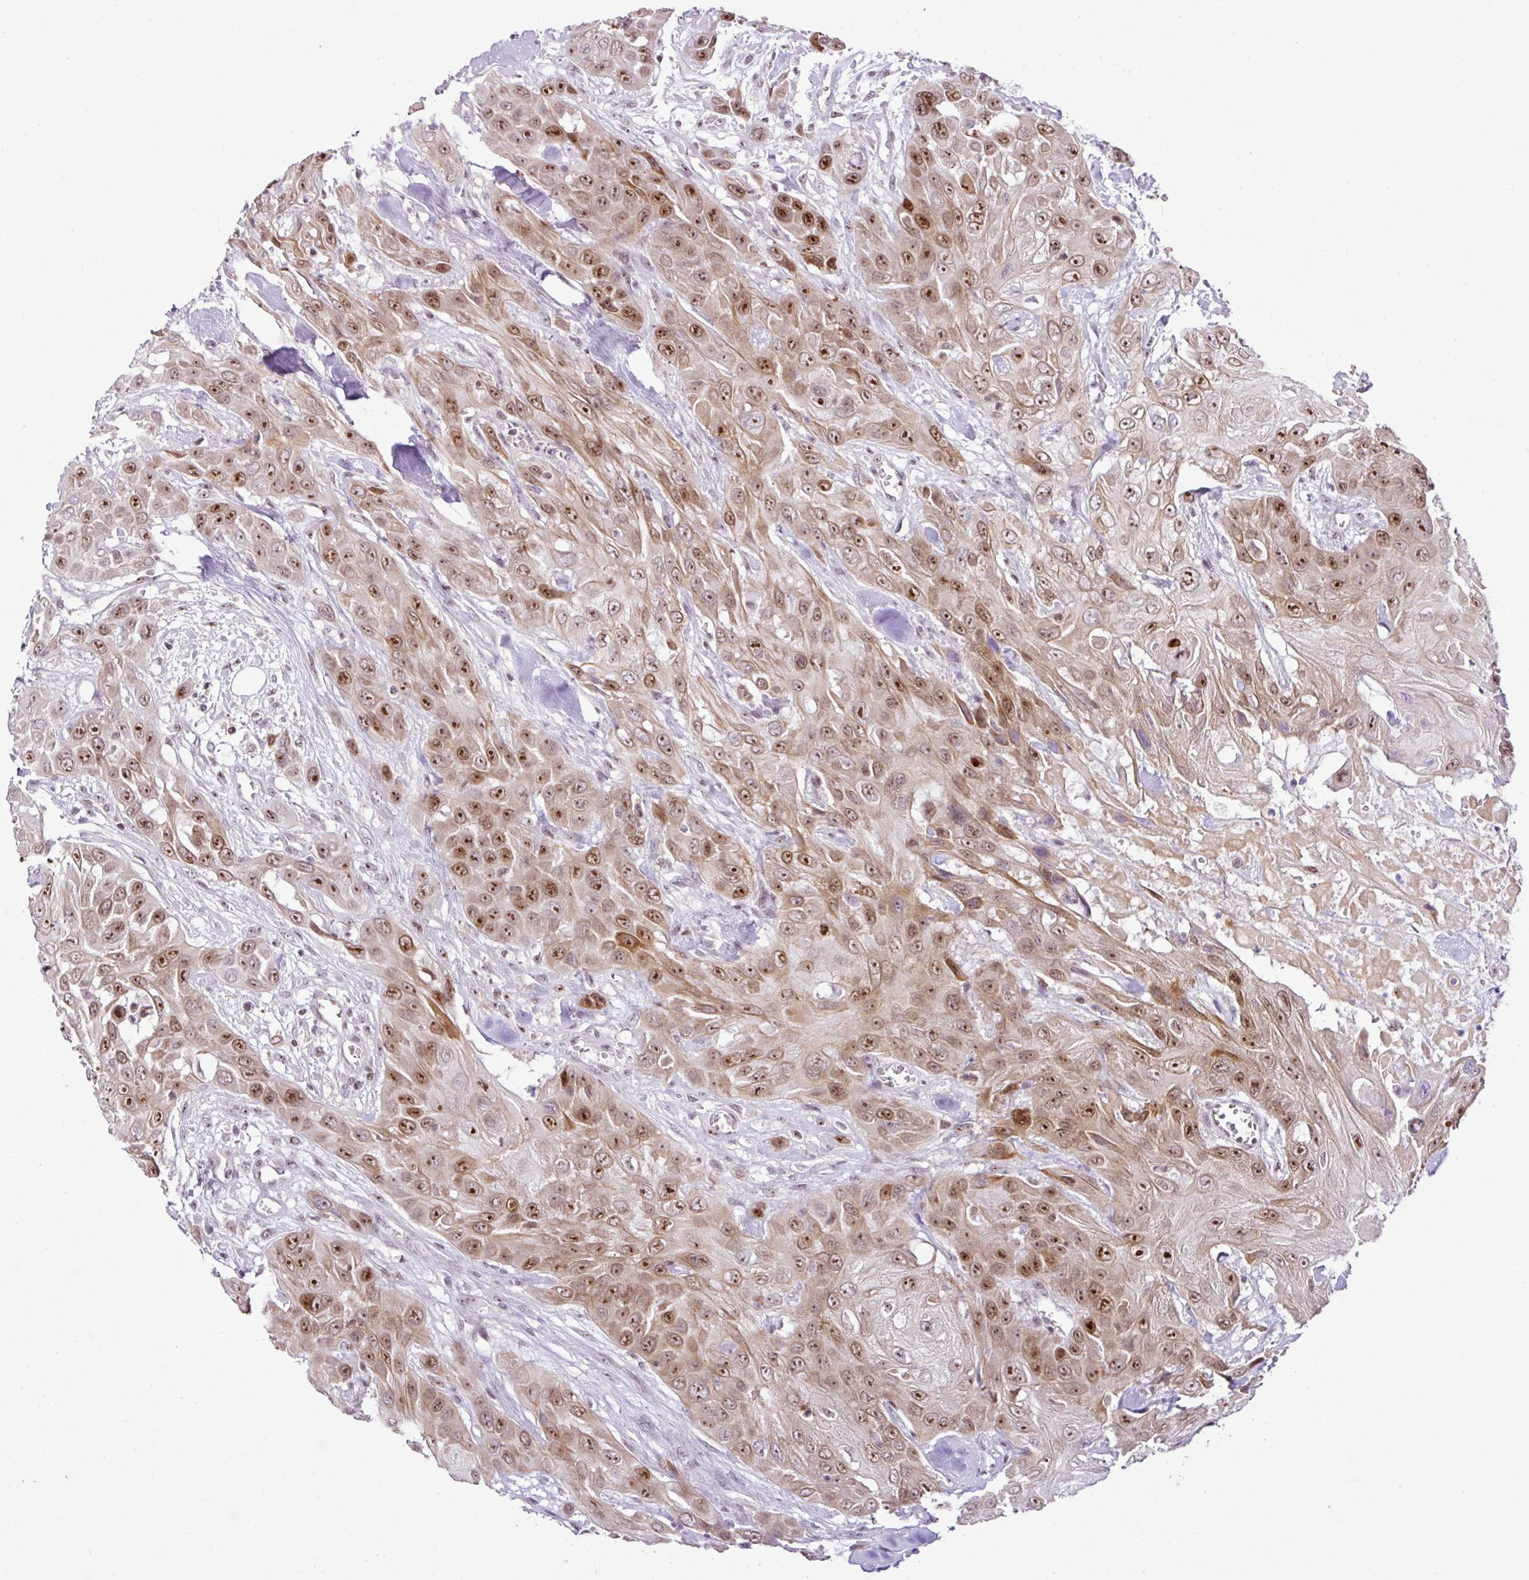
{"staining": {"intensity": "strong", "quantity": ">75%", "location": "cytoplasmic/membranous,nuclear"}, "tissue": "head and neck cancer", "cell_type": "Tumor cells", "image_type": "cancer", "snomed": [{"axis": "morphology", "description": "Squamous cell carcinoma, NOS"}, {"axis": "topography", "description": "Head-Neck"}], "caption": "Immunohistochemistry (IHC) staining of head and neck cancer (squamous cell carcinoma), which demonstrates high levels of strong cytoplasmic/membranous and nuclear expression in approximately >75% of tumor cells indicating strong cytoplasmic/membranous and nuclear protein positivity. The staining was performed using DAB (3,3'-diaminobenzidine) (brown) for protein detection and nuclei were counterstained in hematoxylin (blue).", "gene": "CCDC137", "patient": {"sex": "male", "age": 81}}